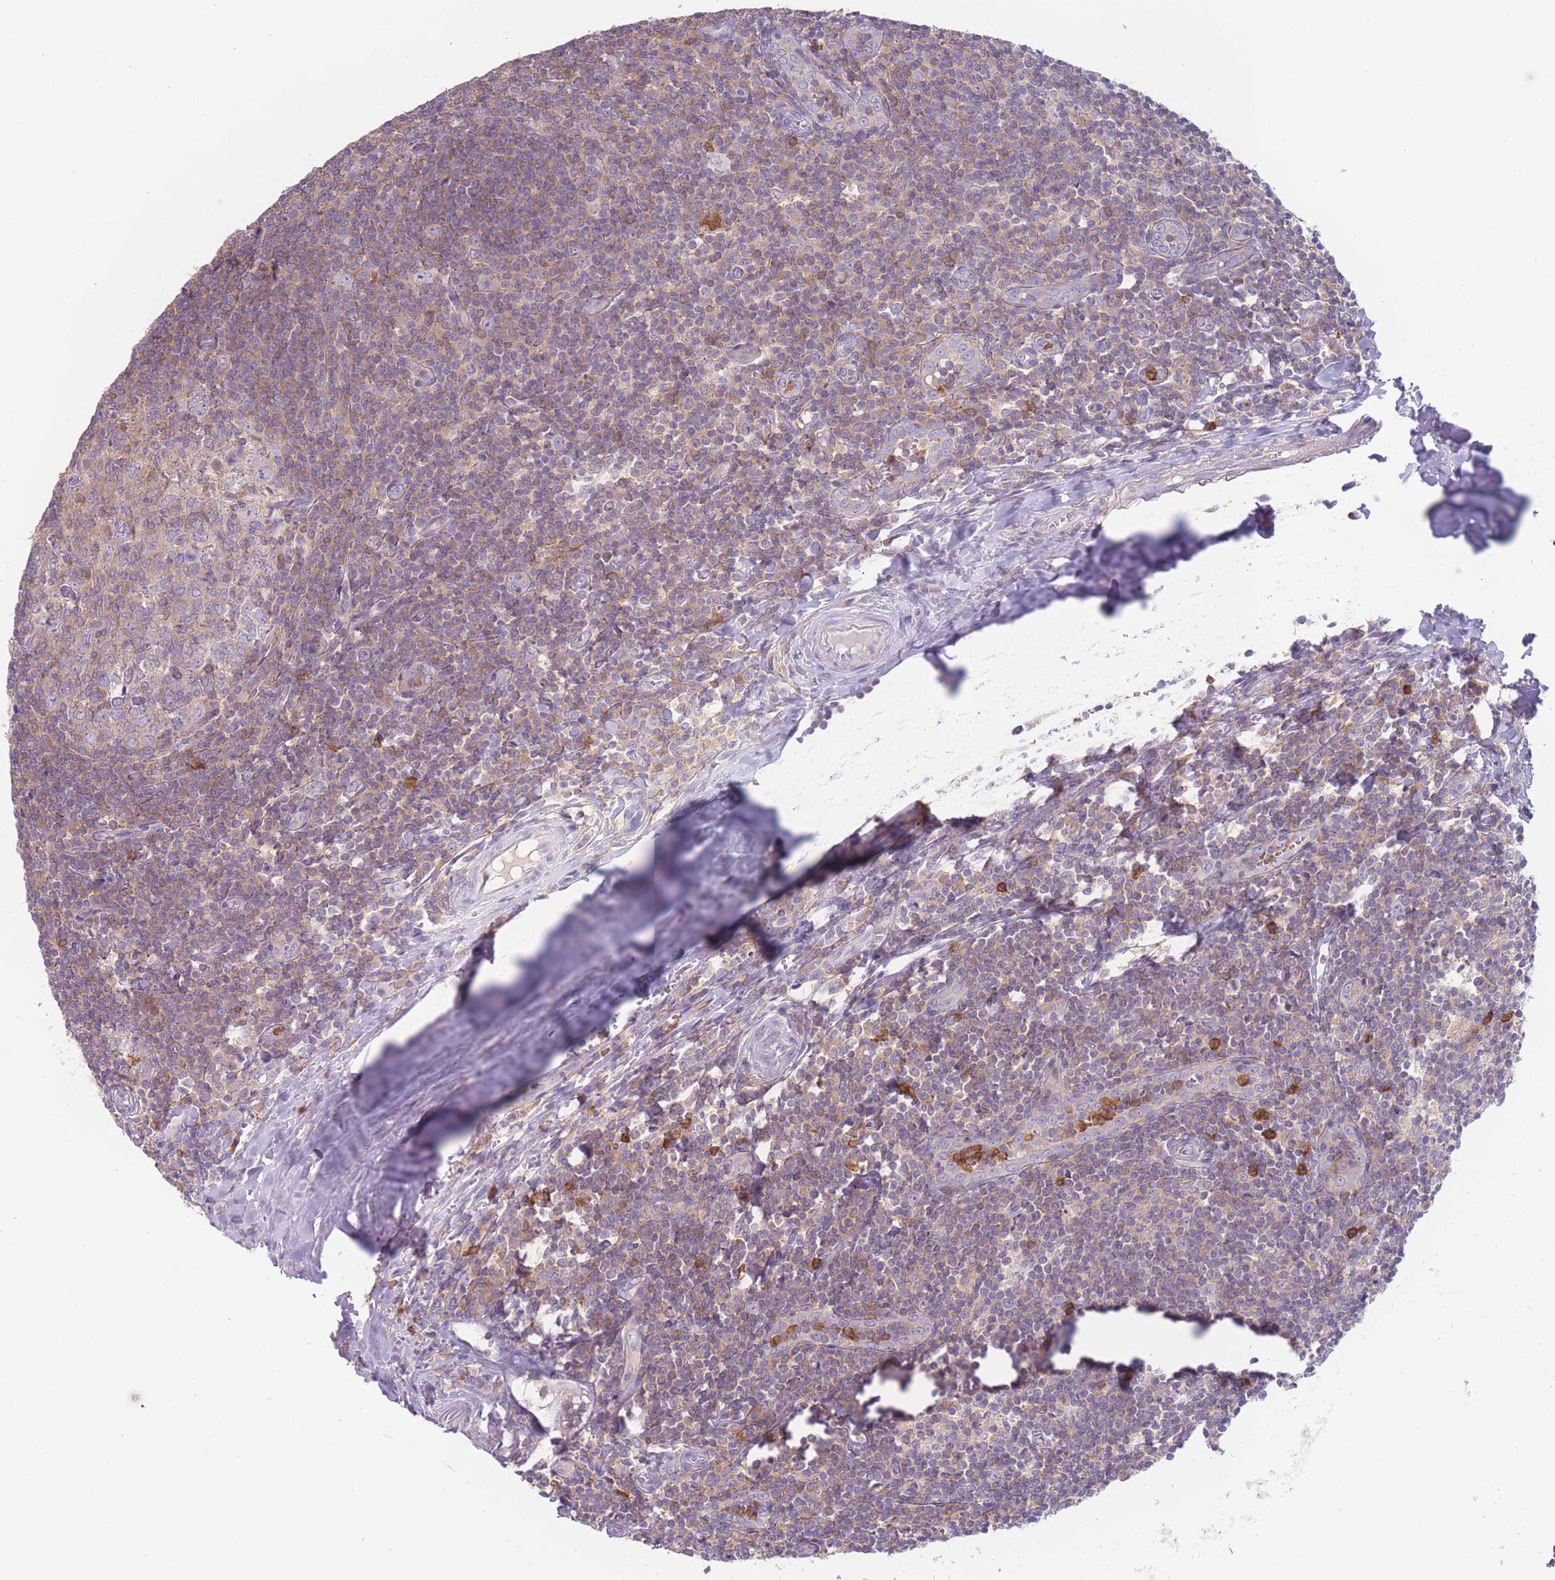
{"staining": {"intensity": "weak", "quantity": "25%-75%", "location": "cytoplasmic/membranous"}, "tissue": "tonsil", "cell_type": "Germinal center cells", "image_type": "normal", "snomed": [{"axis": "morphology", "description": "Normal tissue, NOS"}, {"axis": "topography", "description": "Tonsil"}], "caption": "Tonsil stained with a brown dye reveals weak cytoplasmic/membranous positive staining in about 25%-75% of germinal center cells.", "gene": "ST3GAL4", "patient": {"sex": "male", "age": 27}}